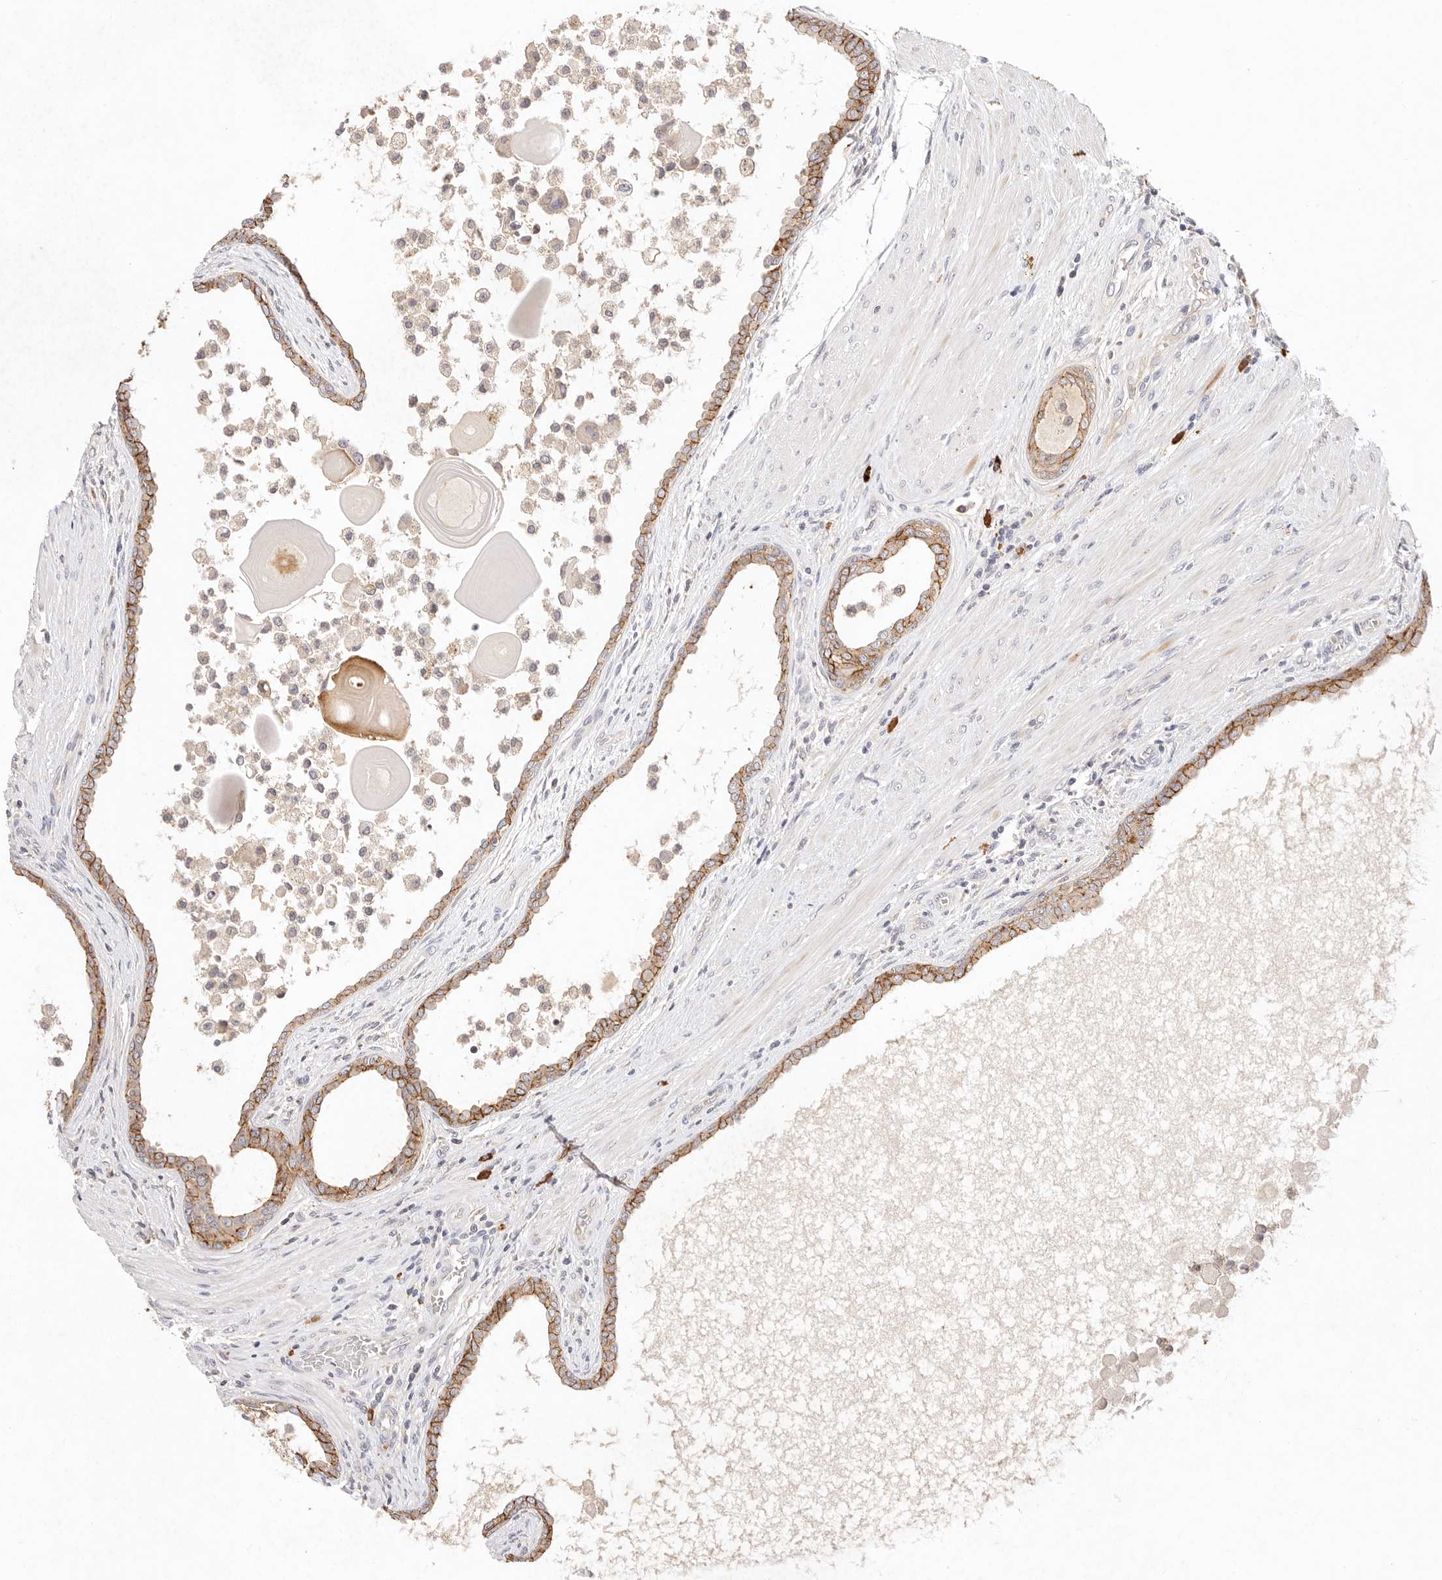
{"staining": {"intensity": "moderate", "quantity": ">75%", "location": "cytoplasmic/membranous"}, "tissue": "prostate cancer", "cell_type": "Tumor cells", "image_type": "cancer", "snomed": [{"axis": "morphology", "description": "Normal tissue, NOS"}, {"axis": "morphology", "description": "Adenocarcinoma, Low grade"}, {"axis": "topography", "description": "Prostate"}, {"axis": "topography", "description": "Peripheral nerve tissue"}], "caption": "The micrograph demonstrates immunohistochemical staining of prostate cancer (low-grade adenocarcinoma). There is moderate cytoplasmic/membranous staining is appreciated in about >75% of tumor cells.", "gene": "CXADR", "patient": {"sex": "male", "age": 71}}